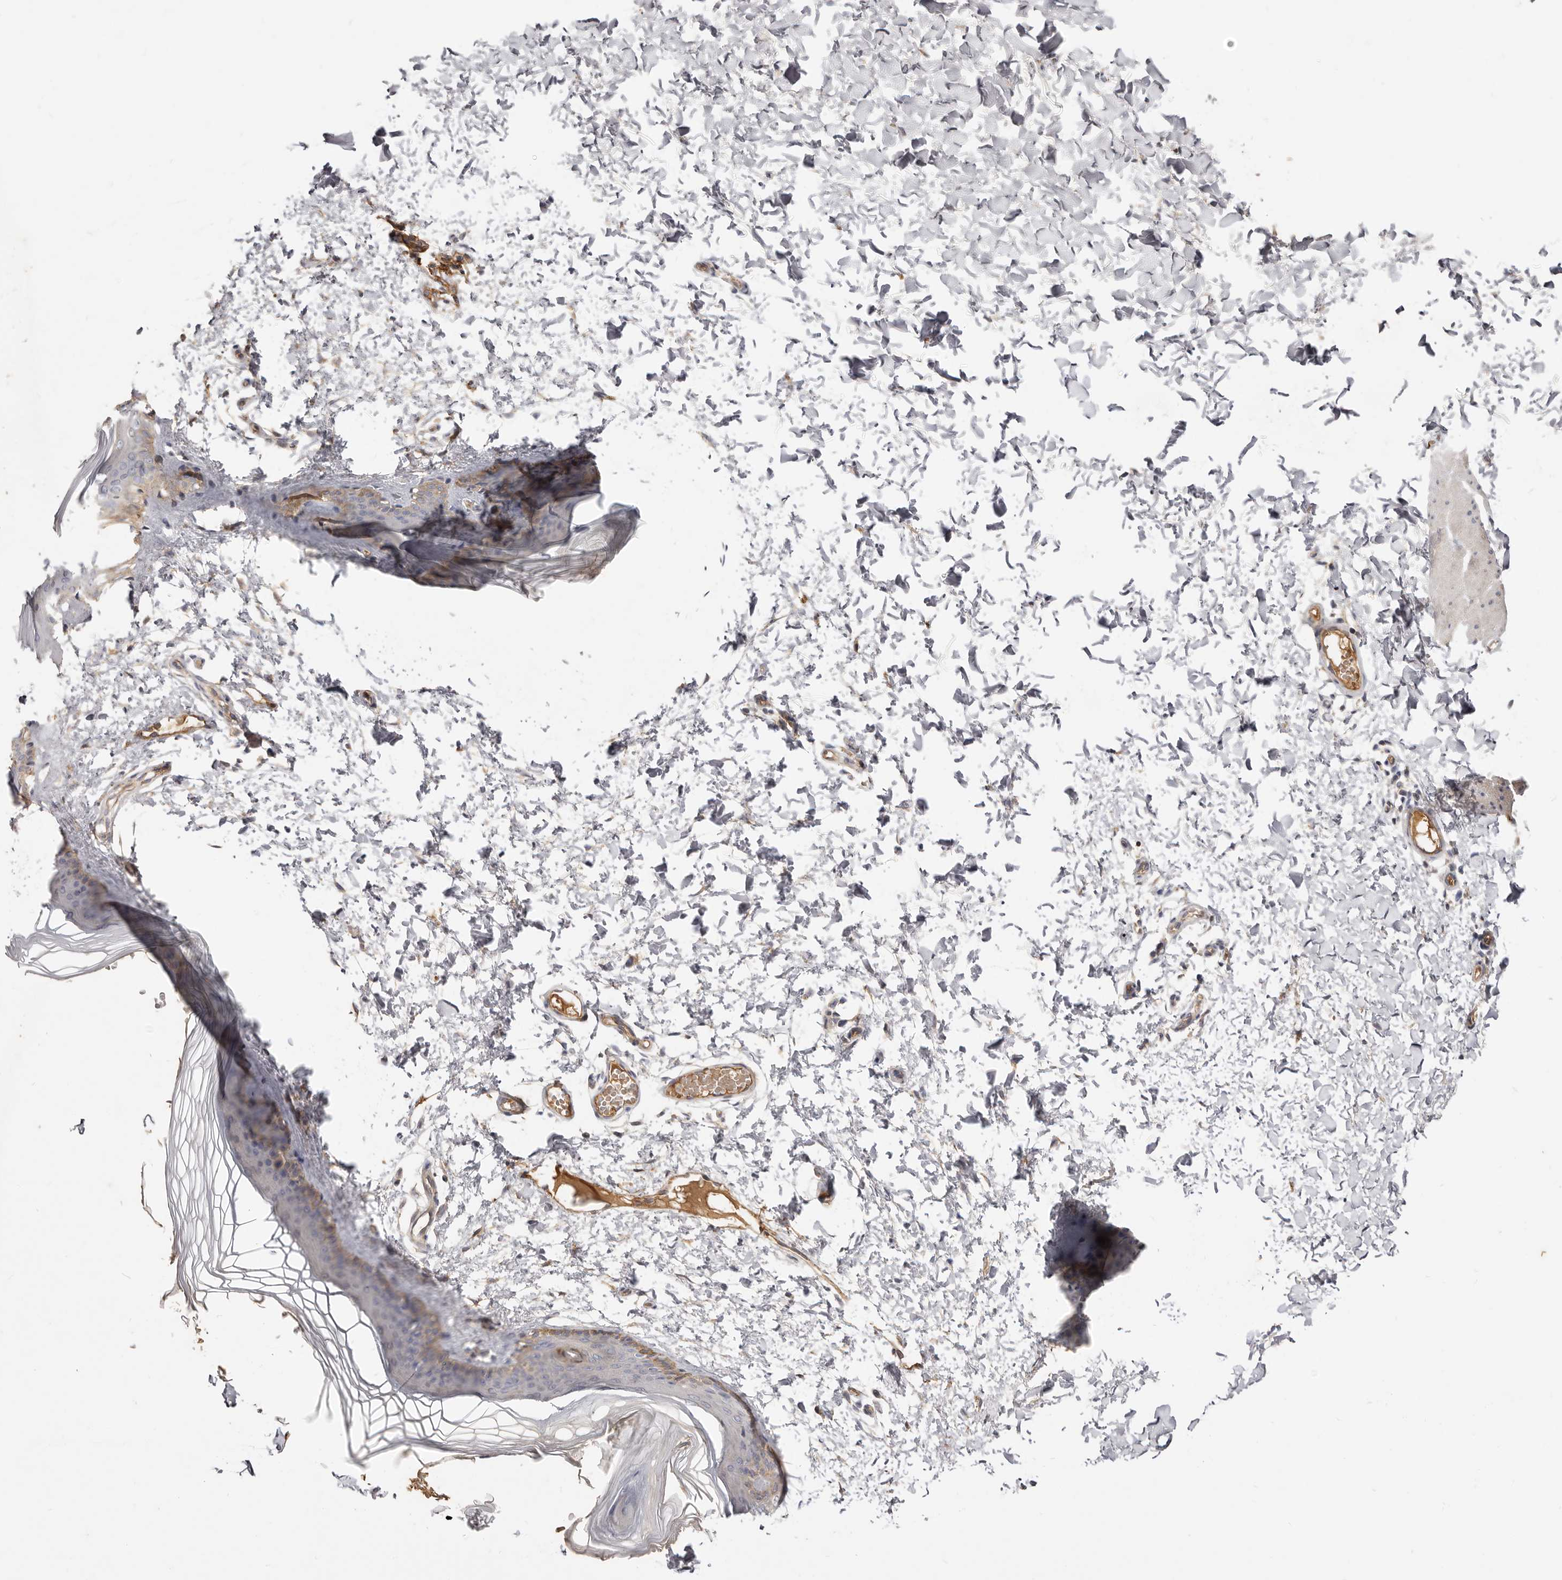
{"staining": {"intensity": "negative", "quantity": "none", "location": "none"}, "tissue": "skin", "cell_type": "Fibroblasts", "image_type": "normal", "snomed": [{"axis": "morphology", "description": "Normal tissue, NOS"}, {"axis": "topography", "description": "Skin"}], "caption": "Human skin stained for a protein using immunohistochemistry (IHC) reveals no positivity in fibroblasts.", "gene": "ADAMTS9", "patient": {"sex": "female", "age": 27}}